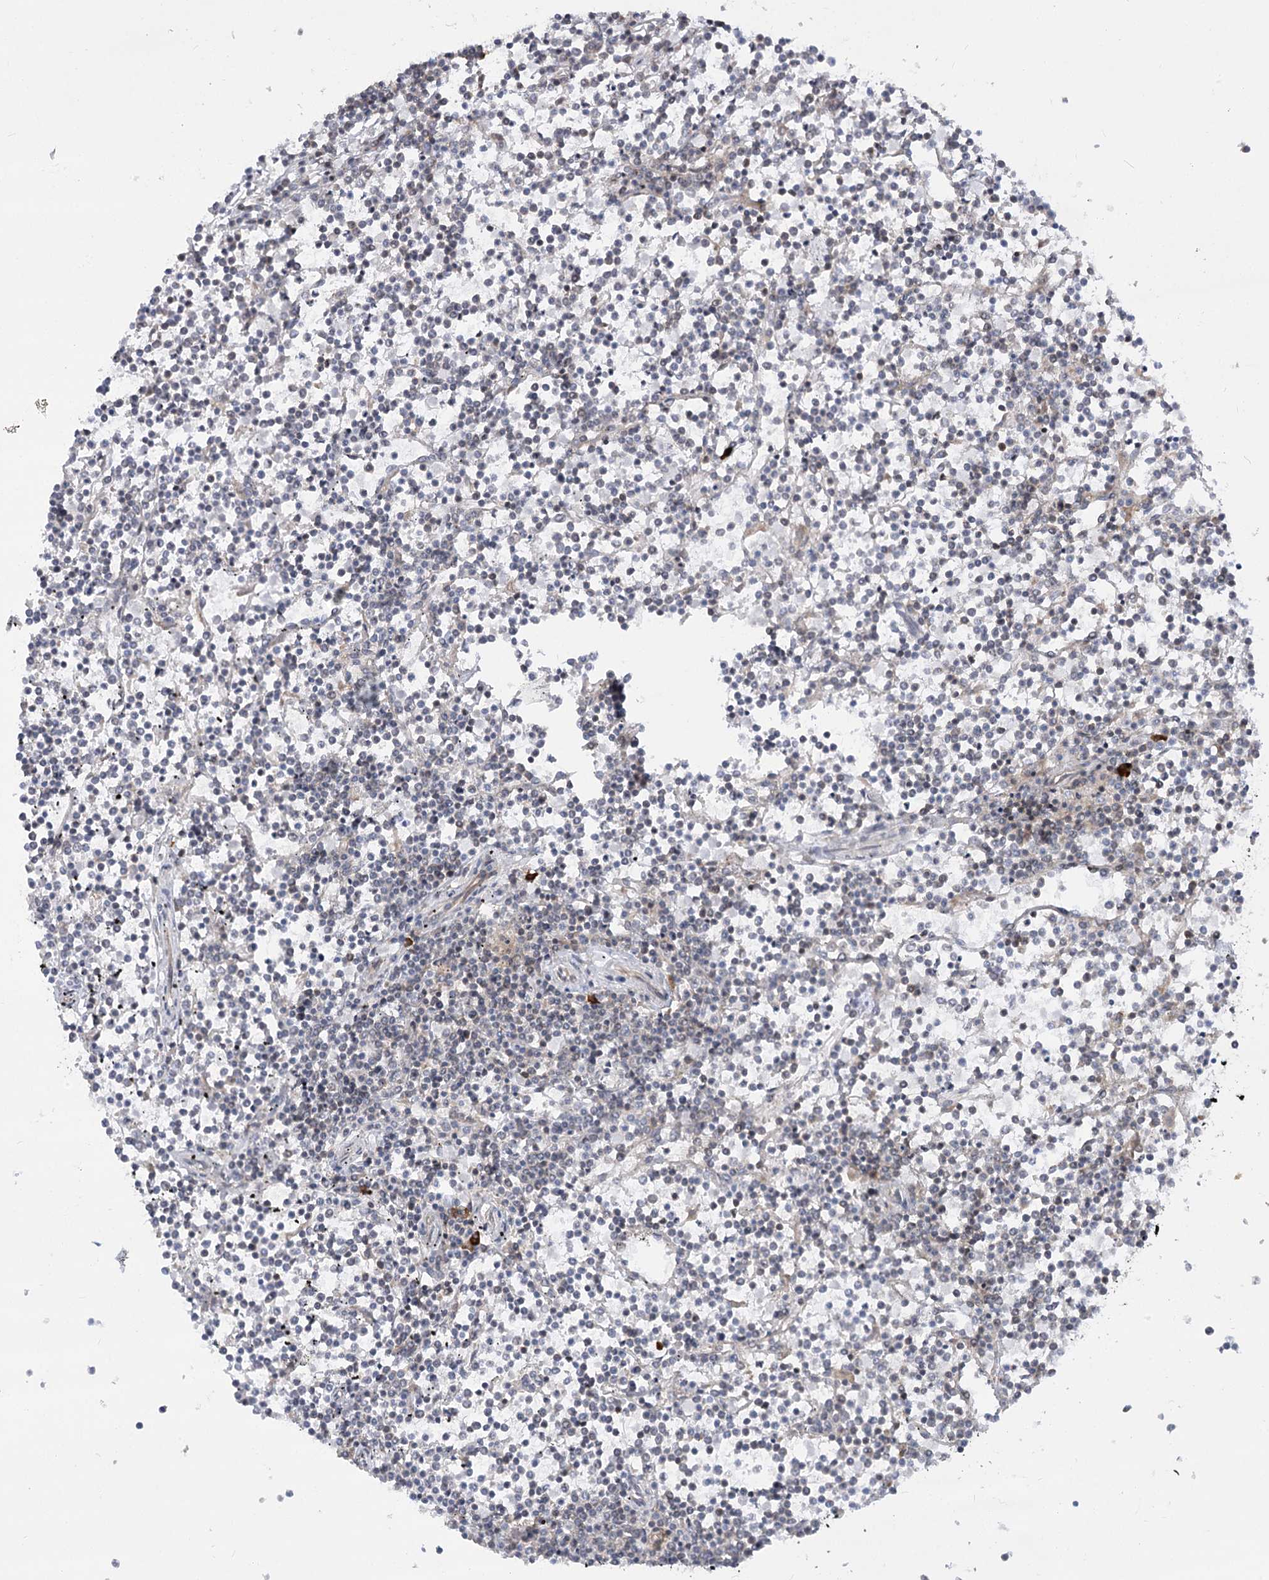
{"staining": {"intensity": "negative", "quantity": "none", "location": "none"}, "tissue": "lymphoma", "cell_type": "Tumor cells", "image_type": "cancer", "snomed": [{"axis": "morphology", "description": "Malignant lymphoma, non-Hodgkin's type, Low grade"}, {"axis": "topography", "description": "Spleen"}], "caption": "Tumor cells are negative for brown protein staining in low-grade malignant lymphoma, non-Hodgkin's type.", "gene": "SYTL1", "patient": {"sex": "female", "age": 19}}